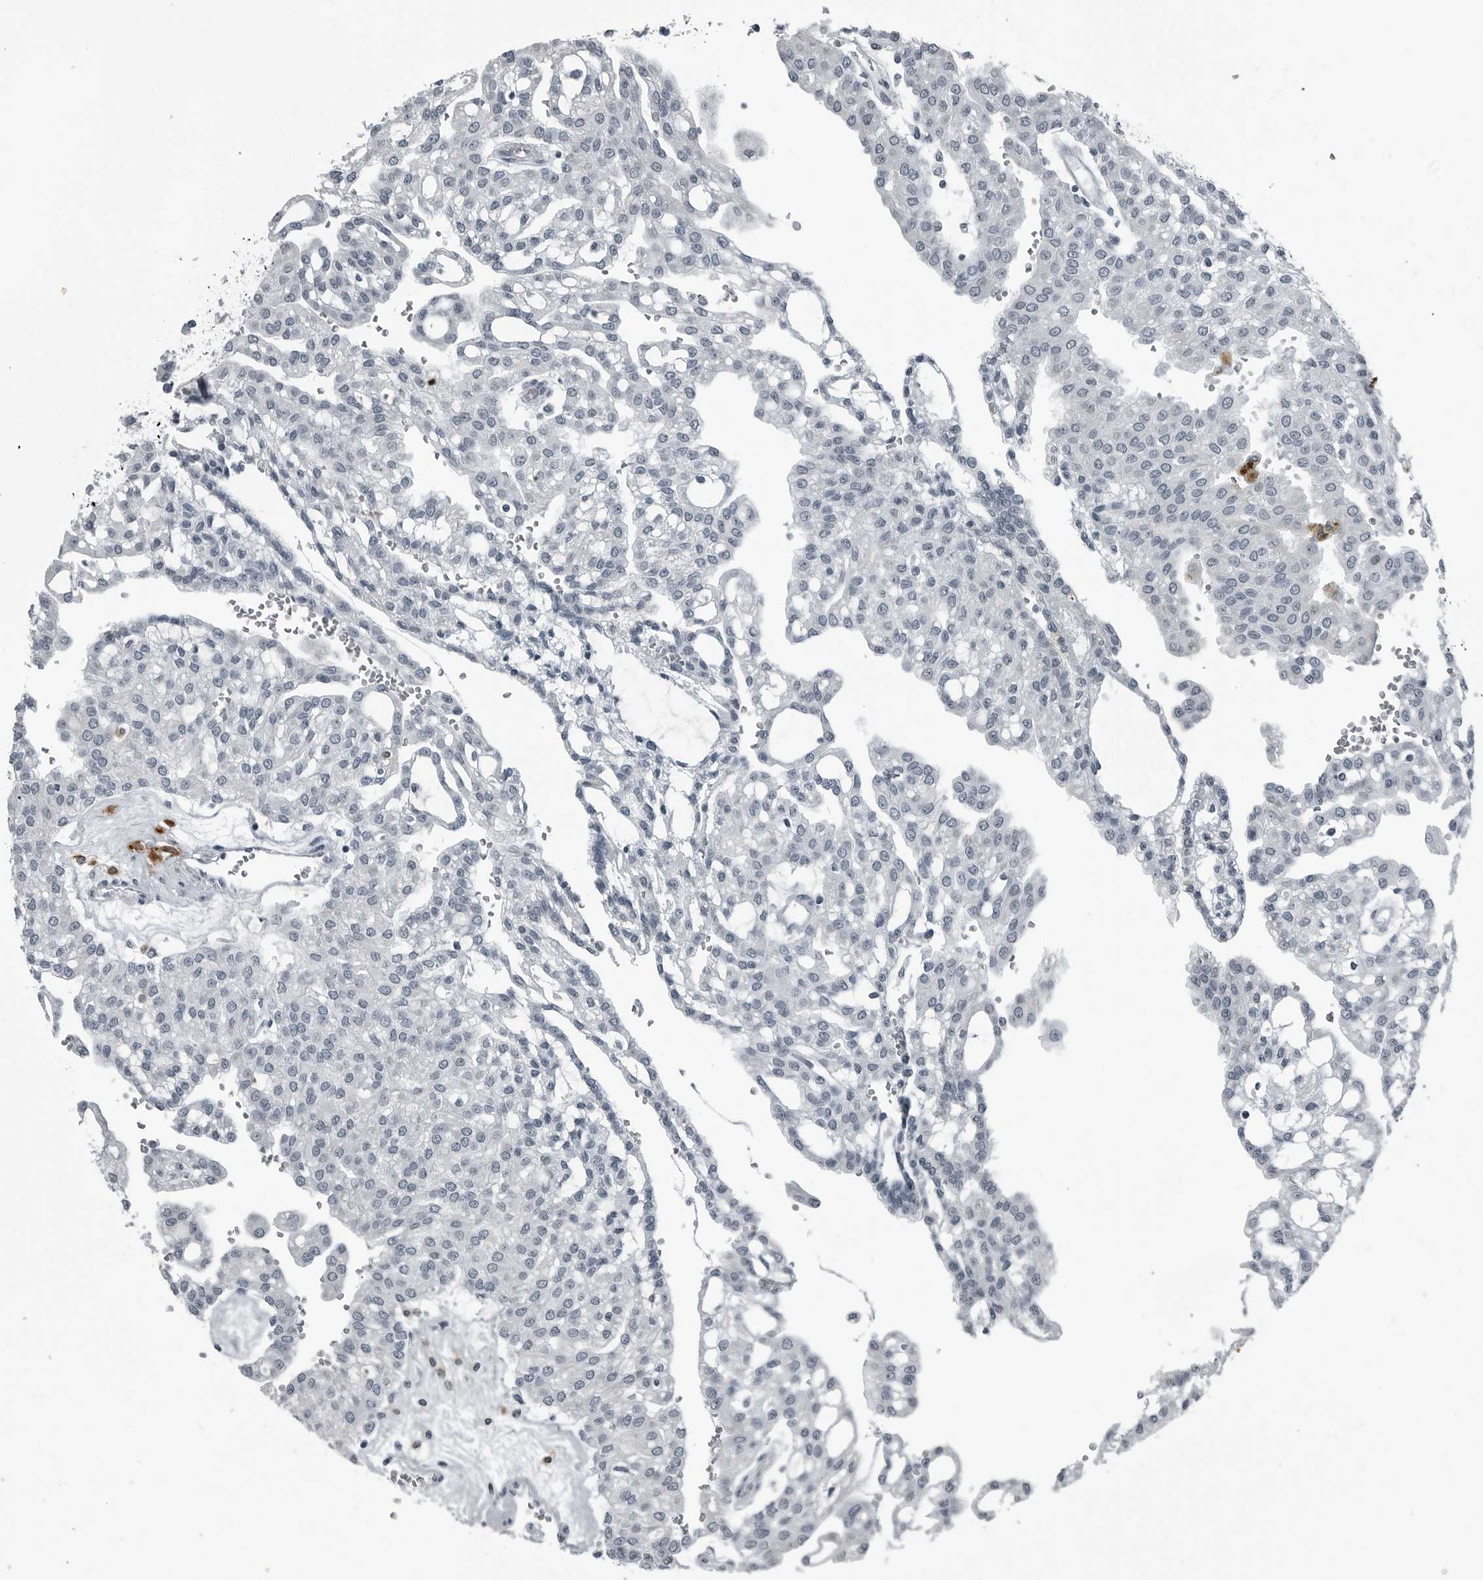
{"staining": {"intensity": "negative", "quantity": "none", "location": "none"}, "tissue": "renal cancer", "cell_type": "Tumor cells", "image_type": "cancer", "snomed": [{"axis": "morphology", "description": "Adenocarcinoma, NOS"}, {"axis": "topography", "description": "Kidney"}], "caption": "Immunohistochemistry of renal adenocarcinoma shows no staining in tumor cells. (Brightfield microscopy of DAB (3,3'-diaminobenzidine) immunohistochemistry at high magnification).", "gene": "GAK", "patient": {"sex": "male", "age": 63}}